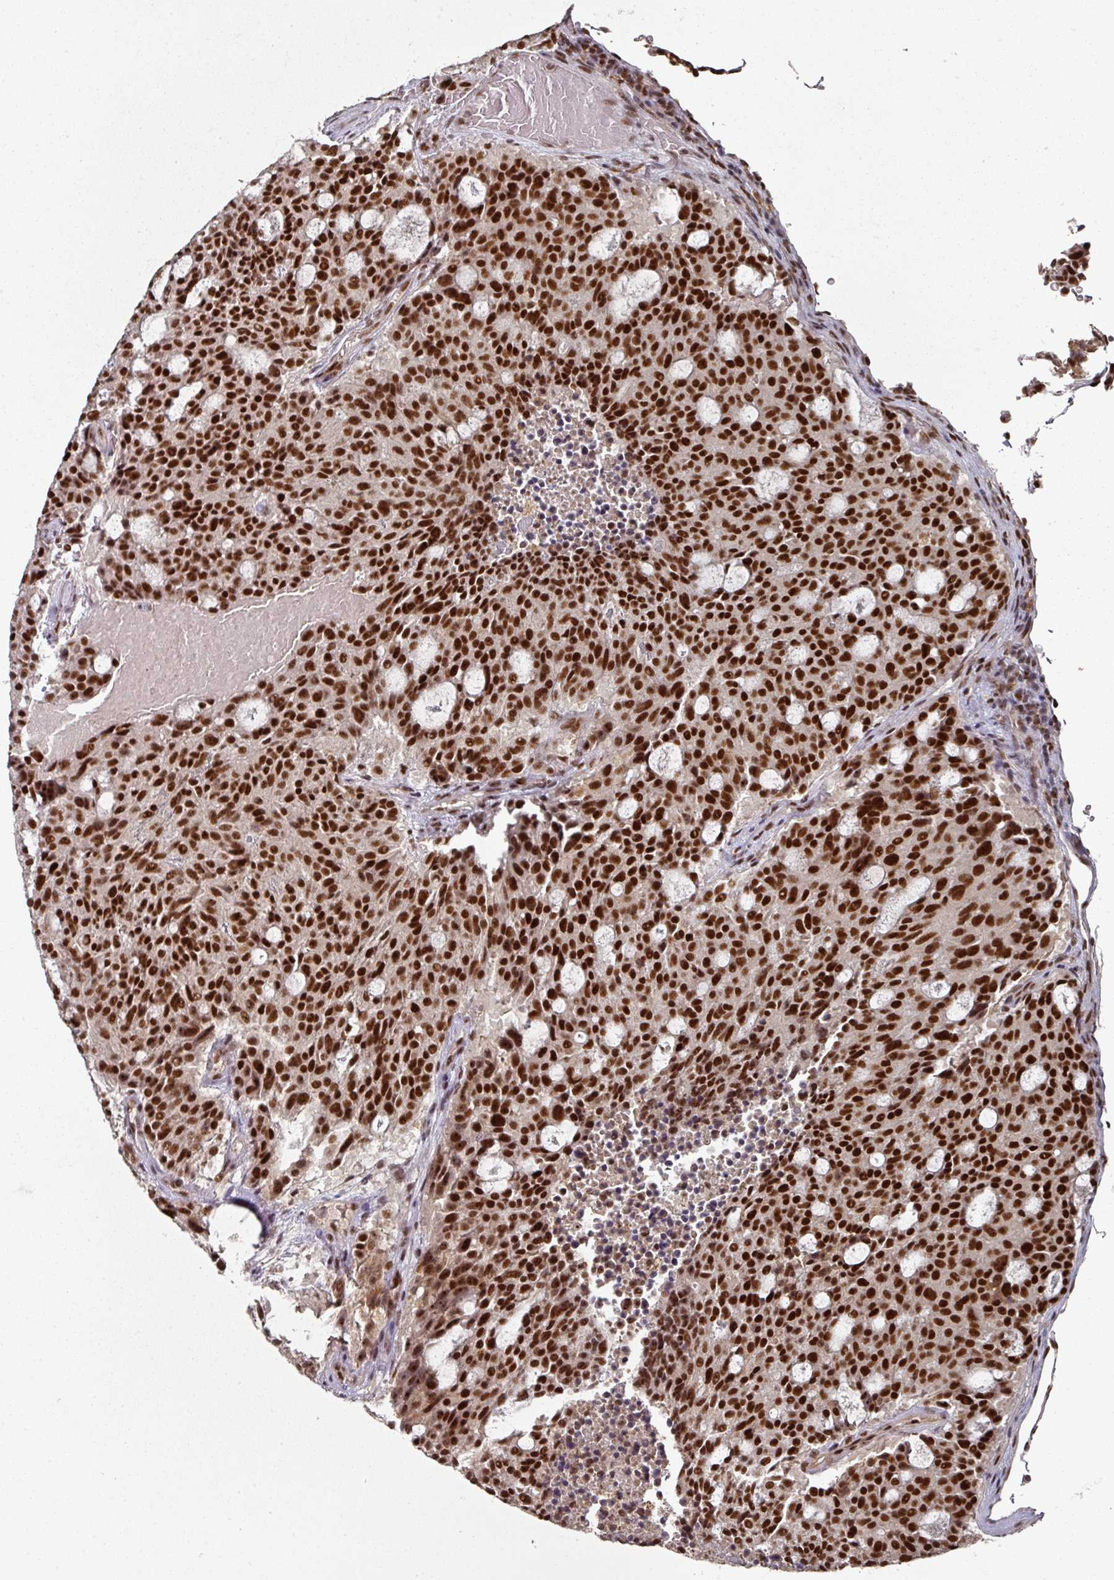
{"staining": {"intensity": "strong", "quantity": ">75%", "location": "cytoplasmic/membranous,nuclear"}, "tissue": "carcinoid", "cell_type": "Tumor cells", "image_type": "cancer", "snomed": [{"axis": "morphology", "description": "Carcinoid, malignant, NOS"}, {"axis": "topography", "description": "Pancreas"}], "caption": "IHC image of neoplastic tissue: human carcinoid (malignant) stained using IHC shows high levels of strong protein expression localized specifically in the cytoplasmic/membranous and nuclear of tumor cells, appearing as a cytoplasmic/membranous and nuclear brown color.", "gene": "MEPCE", "patient": {"sex": "female", "age": 54}}